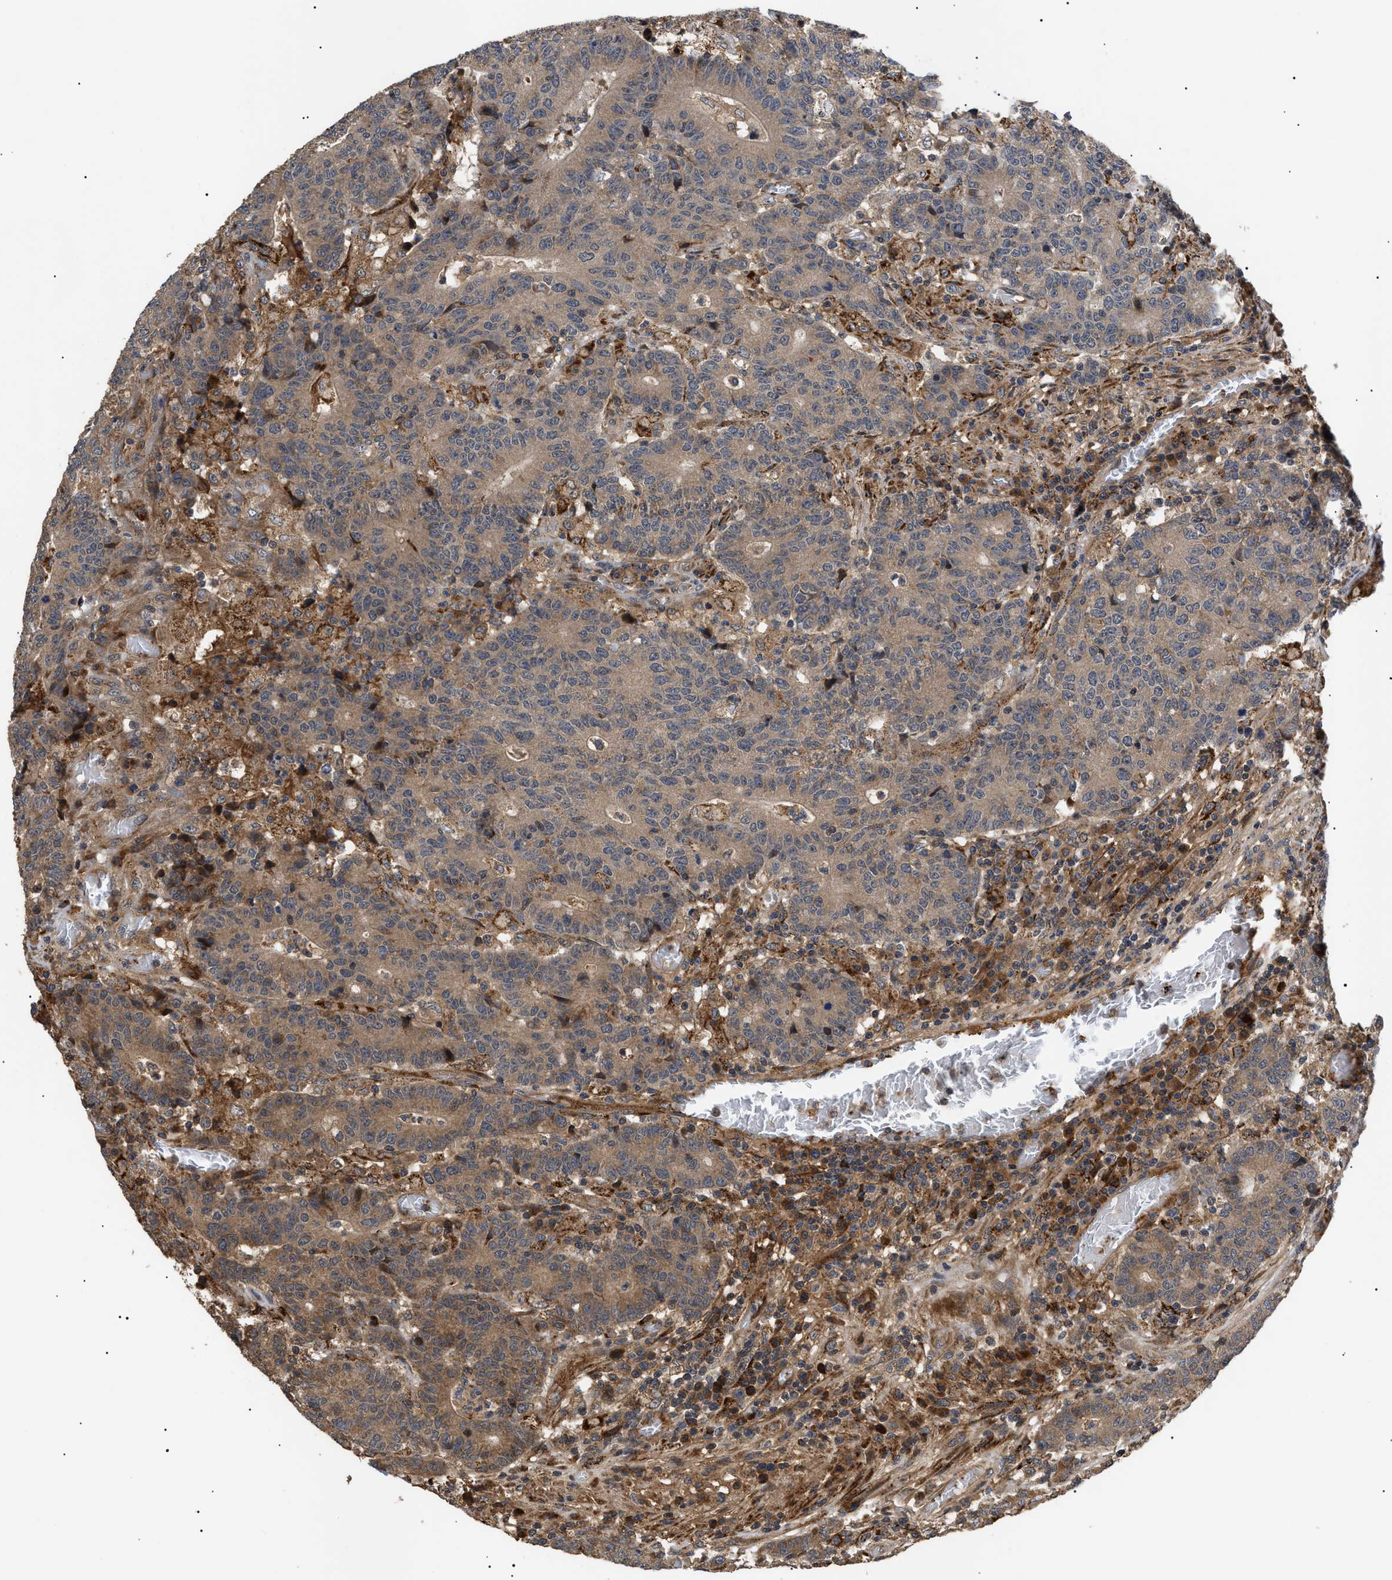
{"staining": {"intensity": "moderate", "quantity": ">75%", "location": "cytoplasmic/membranous"}, "tissue": "colorectal cancer", "cell_type": "Tumor cells", "image_type": "cancer", "snomed": [{"axis": "morphology", "description": "Normal tissue, NOS"}, {"axis": "morphology", "description": "Adenocarcinoma, NOS"}, {"axis": "topography", "description": "Colon"}], "caption": "Immunohistochemical staining of colorectal adenocarcinoma exhibits medium levels of moderate cytoplasmic/membranous expression in approximately >75% of tumor cells. (IHC, brightfield microscopy, high magnification).", "gene": "ASTL", "patient": {"sex": "female", "age": 75}}